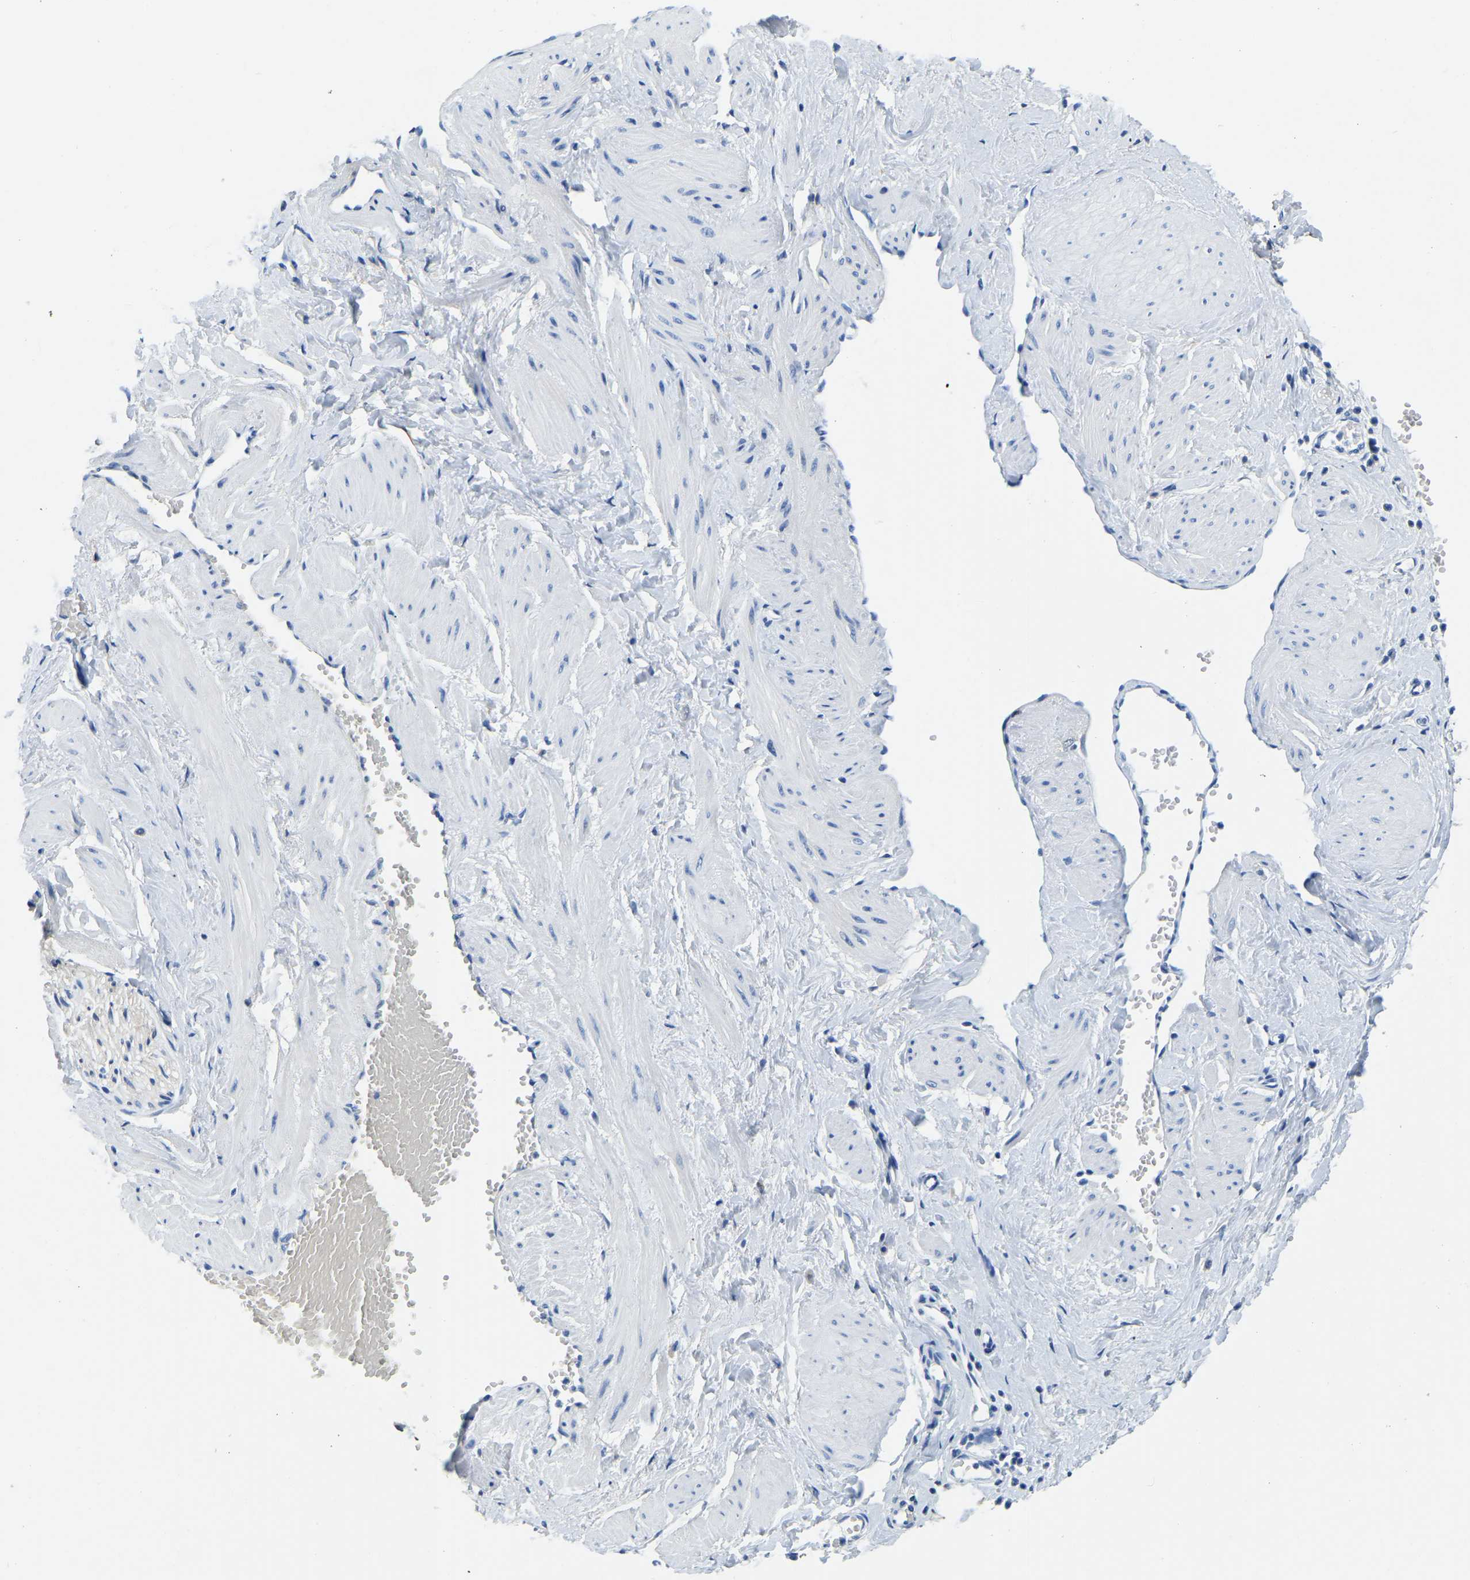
{"staining": {"intensity": "negative", "quantity": "none", "location": "none"}, "tissue": "adipose tissue", "cell_type": "Adipocytes", "image_type": "normal", "snomed": [{"axis": "morphology", "description": "Normal tissue, NOS"}, {"axis": "topography", "description": "Soft tissue"}, {"axis": "topography", "description": "Vascular tissue"}], "caption": "This micrograph is of benign adipose tissue stained with IHC to label a protein in brown with the nuclei are counter-stained blue. There is no staining in adipocytes. (DAB (3,3'-diaminobenzidine) IHC, high magnification).", "gene": "ZDHHC13", "patient": {"sex": "female", "age": 35}}